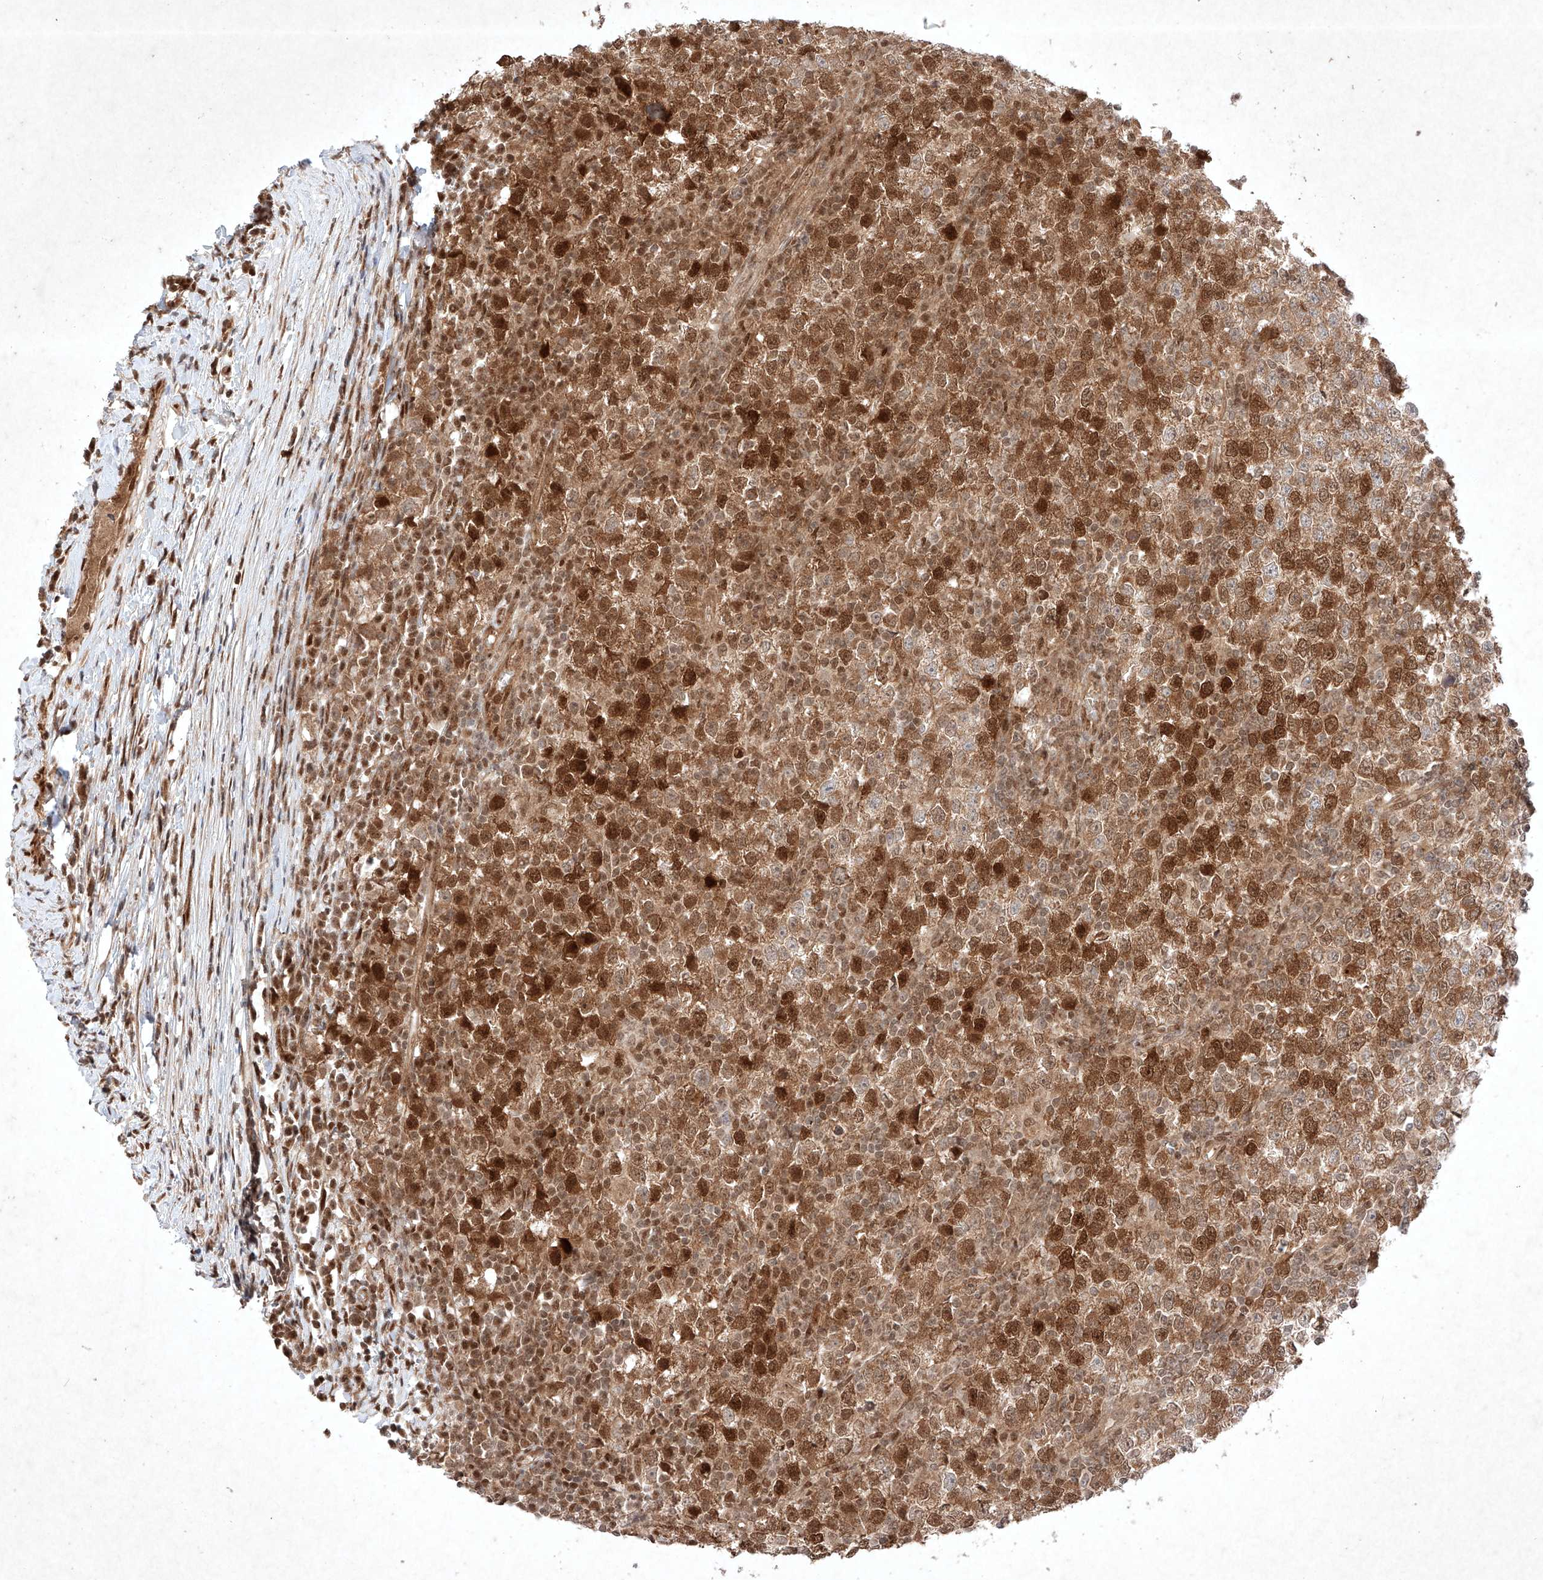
{"staining": {"intensity": "strong", "quantity": ">75%", "location": "cytoplasmic/membranous,nuclear"}, "tissue": "testis cancer", "cell_type": "Tumor cells", "image_type": "cancer", "snomed": [{"axis": "morphology", "description": "Seminoma, NOS"}, {"axis": "topography", "description": "Testis"}], "caption": "High-magnification brightfield microscopy of seminoma (testis) stained with DAB (3,3'-diaminobenzidine) (brown) and counterstained with hematoxylin (blue). tumor cells exhibit strong cytoplasmic/membranous and nuclear expression is appreciated in about>75% of cells. (brown staining indicates protein expression, while blue staining denotes nuclei).", "gene": "RNF31", "patient": {"sex": "male", "age": 65}}